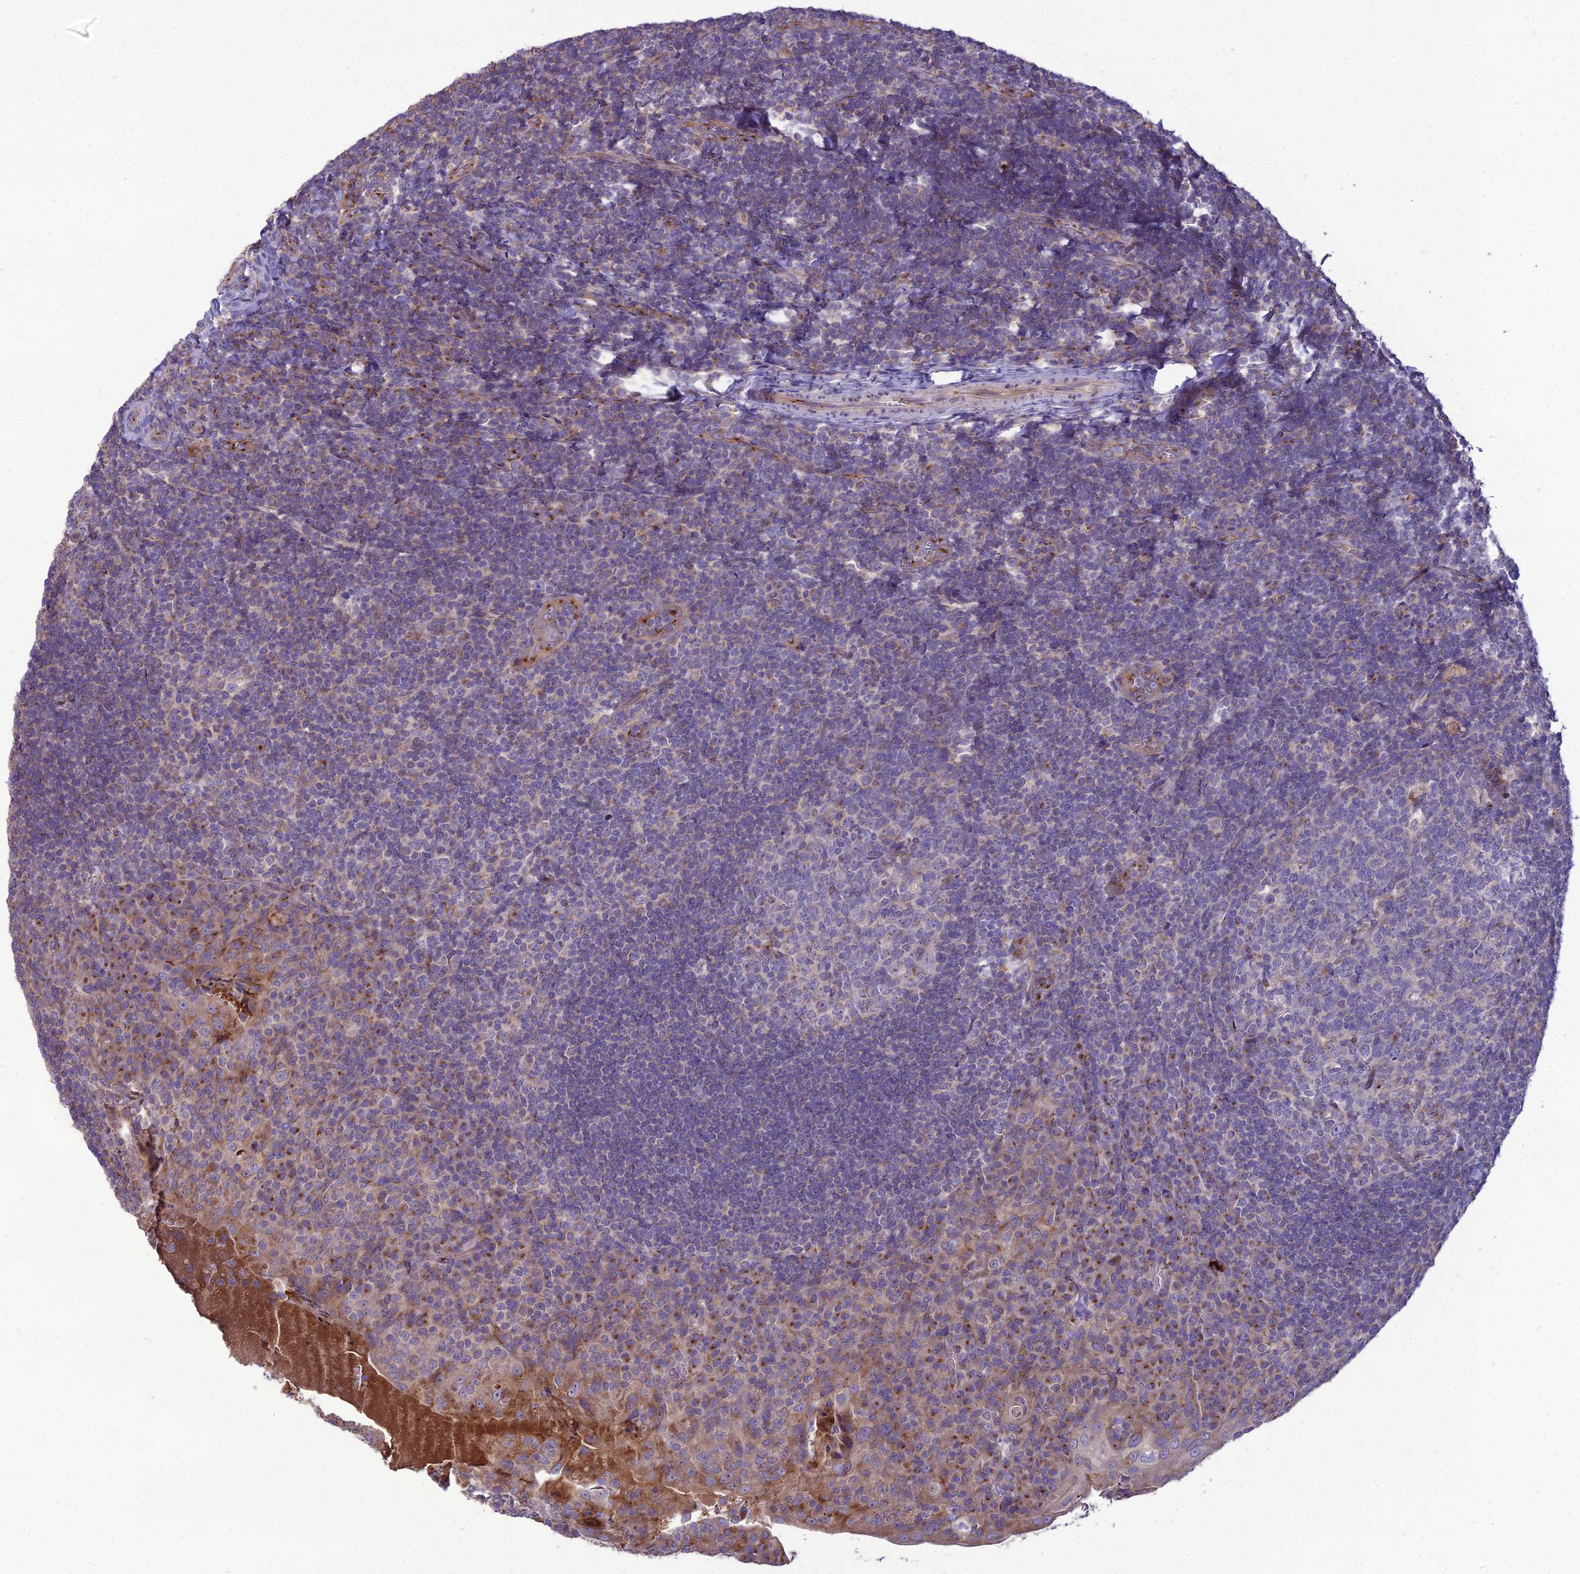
{"staining": {"intensity": "moderate", "quantity": "<25%", "location": "cytoplasmic/membranous"}, "tissue": "tonsil", "cell_type": "Germinal center cells", "image_type": "normal", "snomed": [{"axis": "morphology", "description": "Normal tissue, NOS"}, {"axis": "topography", "description": "Tonsil"}], "caption": "Normal tonsil displays moderate cytoplasmic/membranous expression in approximately <25% of germinal center cells.", "gene": "SPRYD7", "patient": {"sex": "male", "age": 17}}